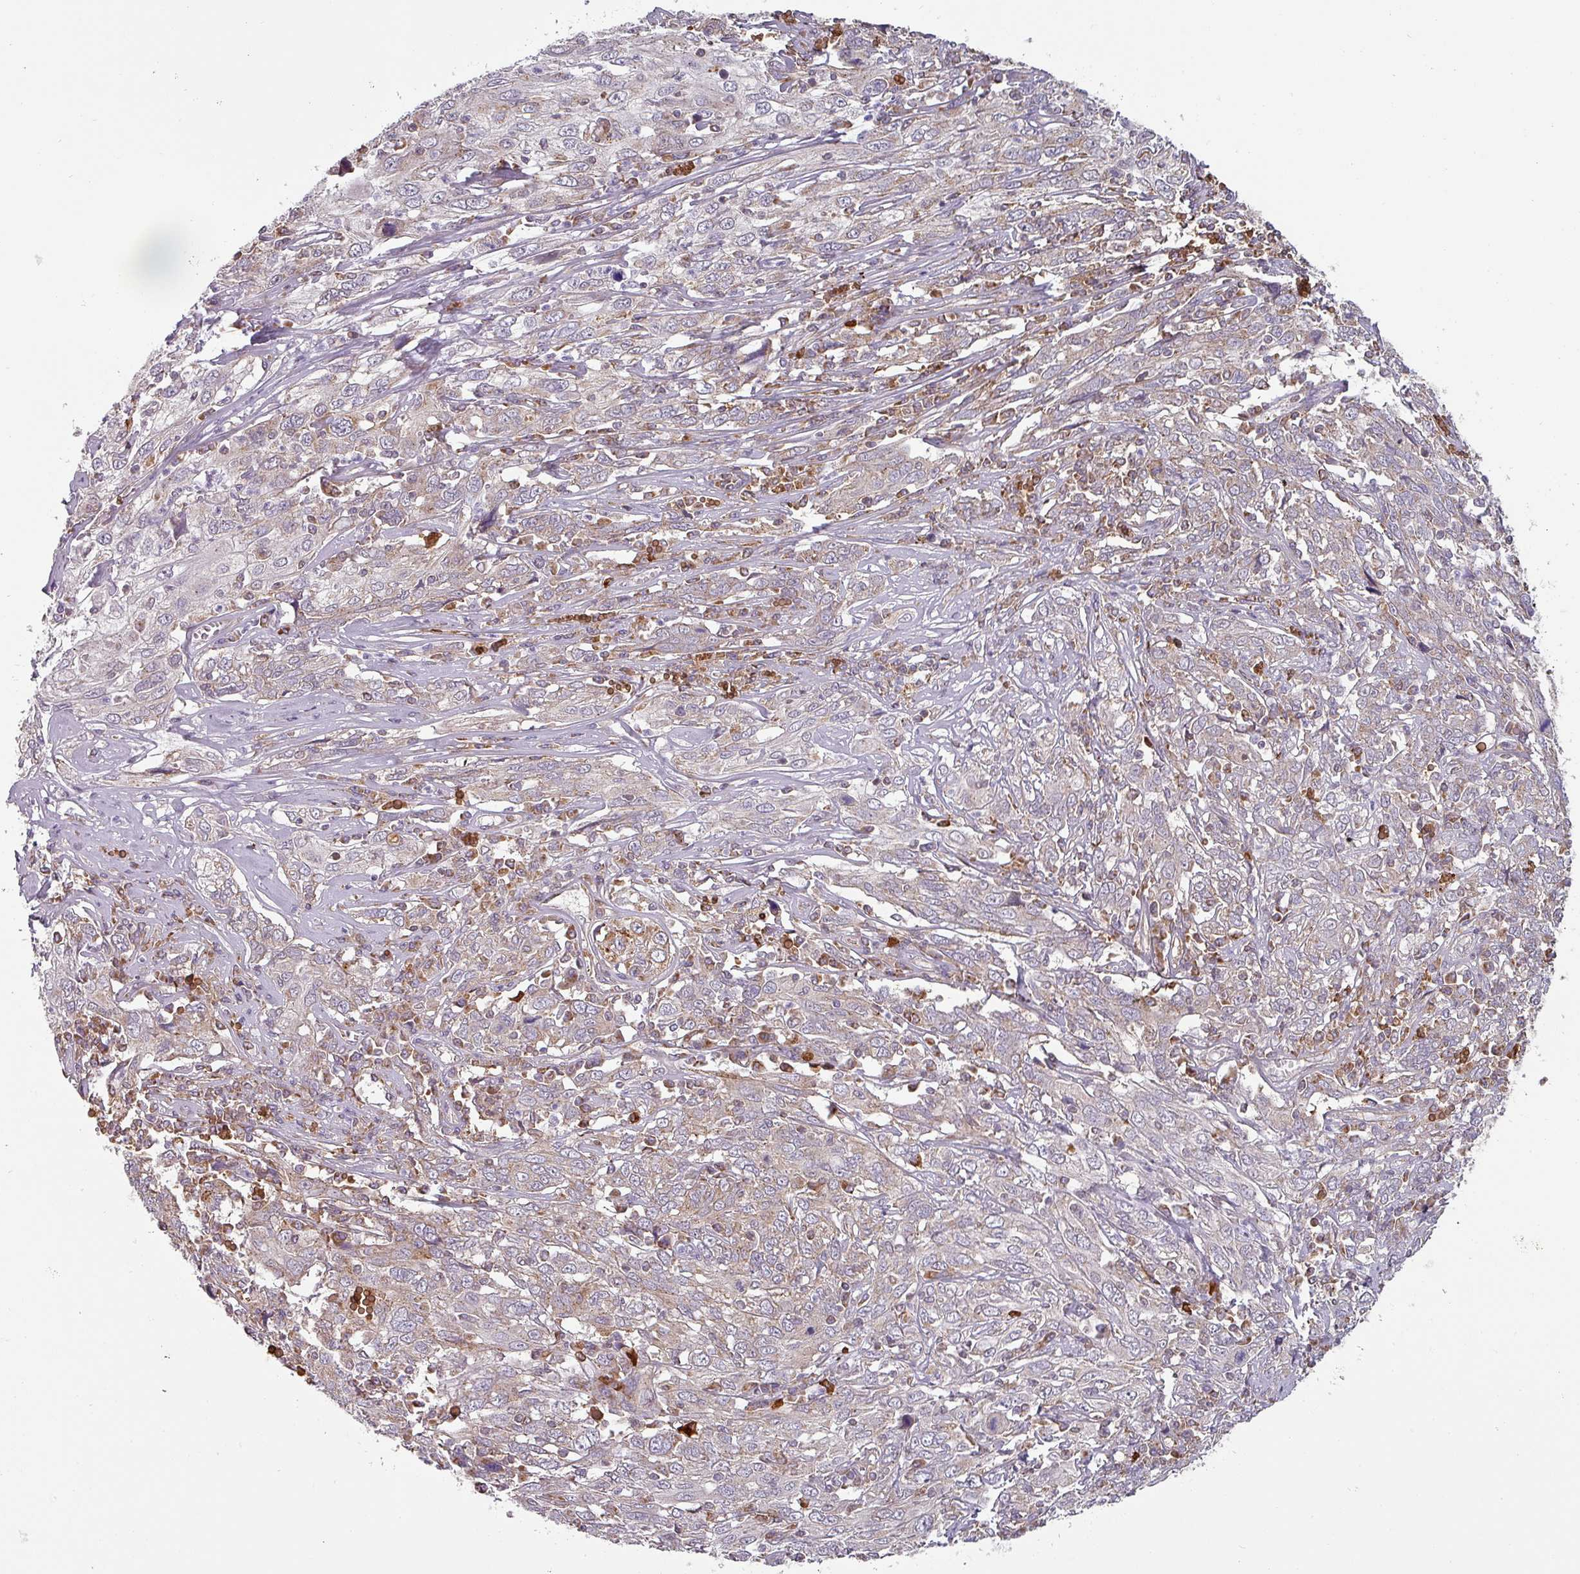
{"staining": {"intensity": "weak", "quantity": "<25%", "location": "cytoplasmic/membranous"}, "tissue": "cervical cancer", "cell_type": "Tumor cells", "image_type": "cancer", "snomed": [{"axis": "morphology", "description": "Squamous cell carcinoma, NOS"}, {"axis": "topography", "description": "Cervix"}], "caption": "The micrograph shows no significant expression in tumor cells of cervical cancer.", "gene": "MRPS16", "patient": {"sex": "female", "age": 46}}